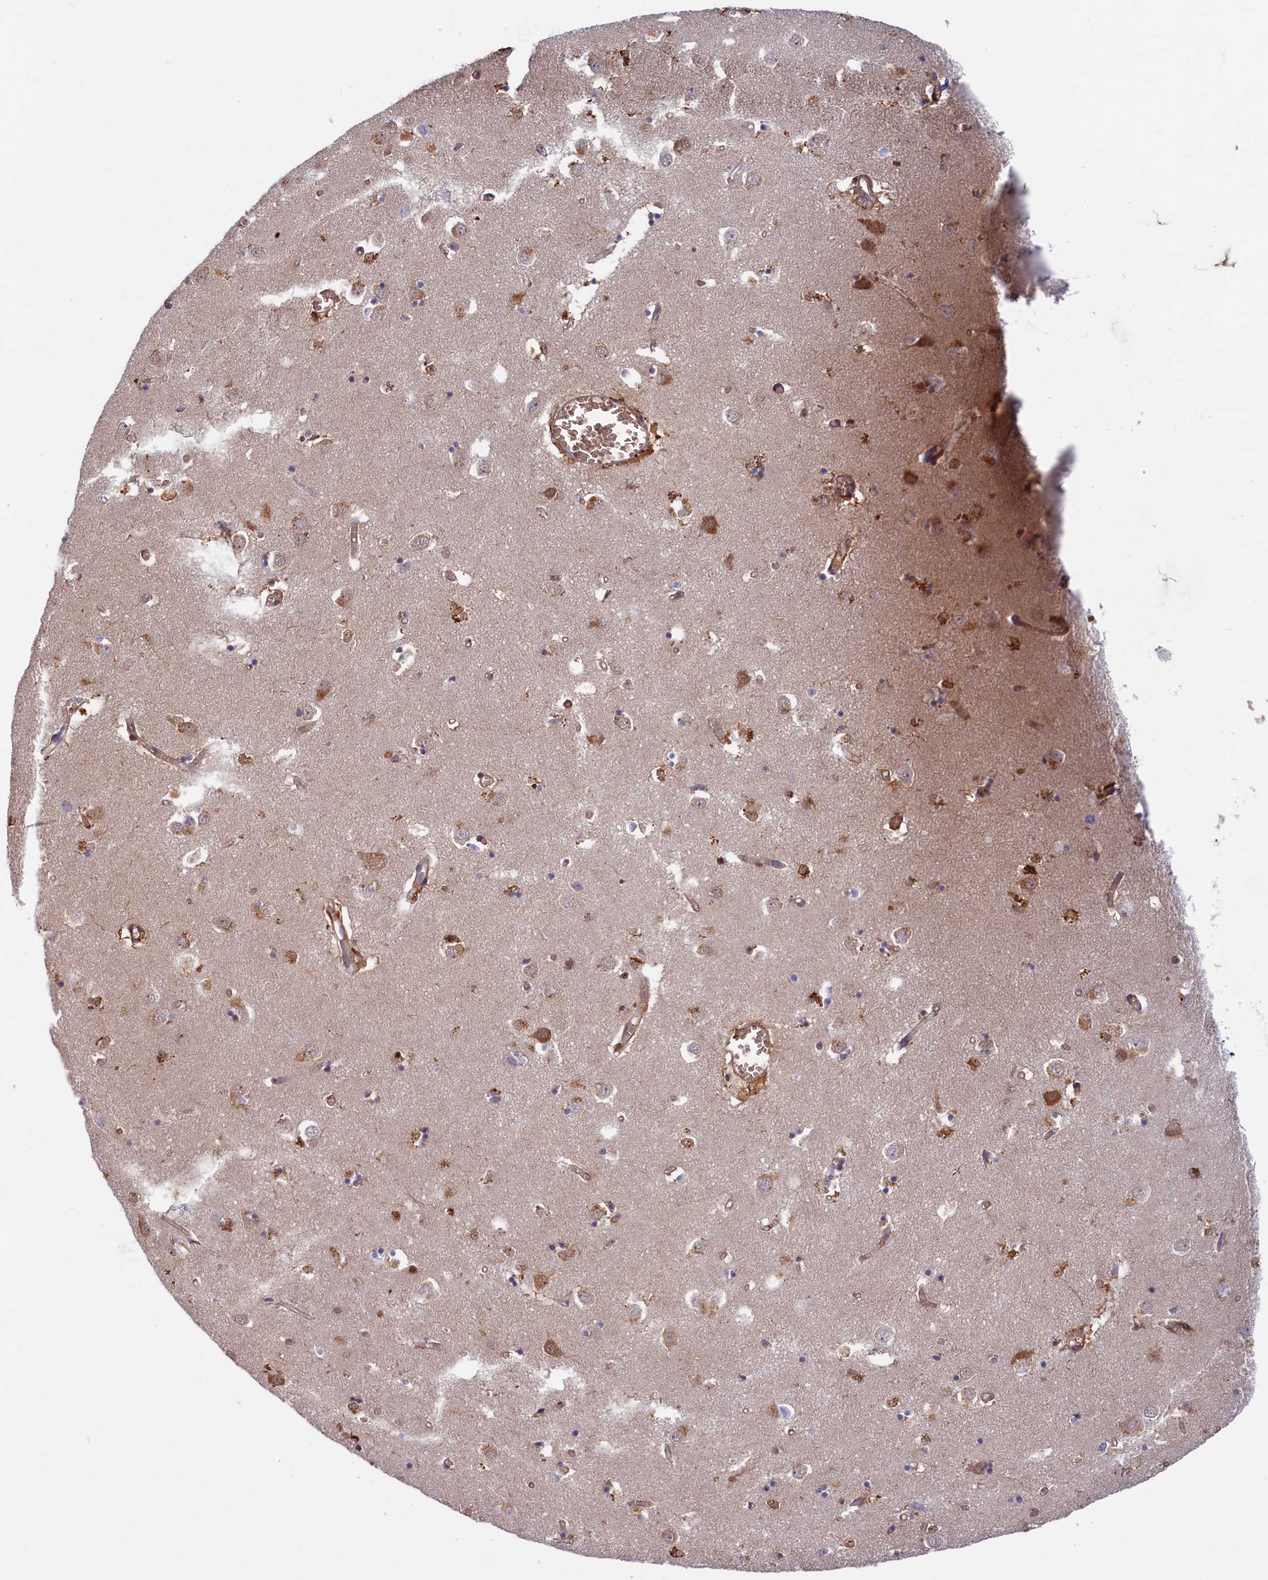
{"staining": {"intensity": "moderate", "quantity": "25%-75%", "location": "cytoplasmic/membranous"}, "tissue": "caudate", "cell_type": "Glial cells", "image_type": "normal", "snomed": [{"axis": "morphology", "description": "Normal tissue, NOS"}, {"axis": "topography", "description": "Lateral ventricle wall"}], "caption": "Protein expression analysis of unremarkable caudate displays moderate cytoplasmic/membranous staining in approximately 25%-75% of glial cells.", "gene": "BLVRB", "patient": {"sex": "male", "age": 70}}